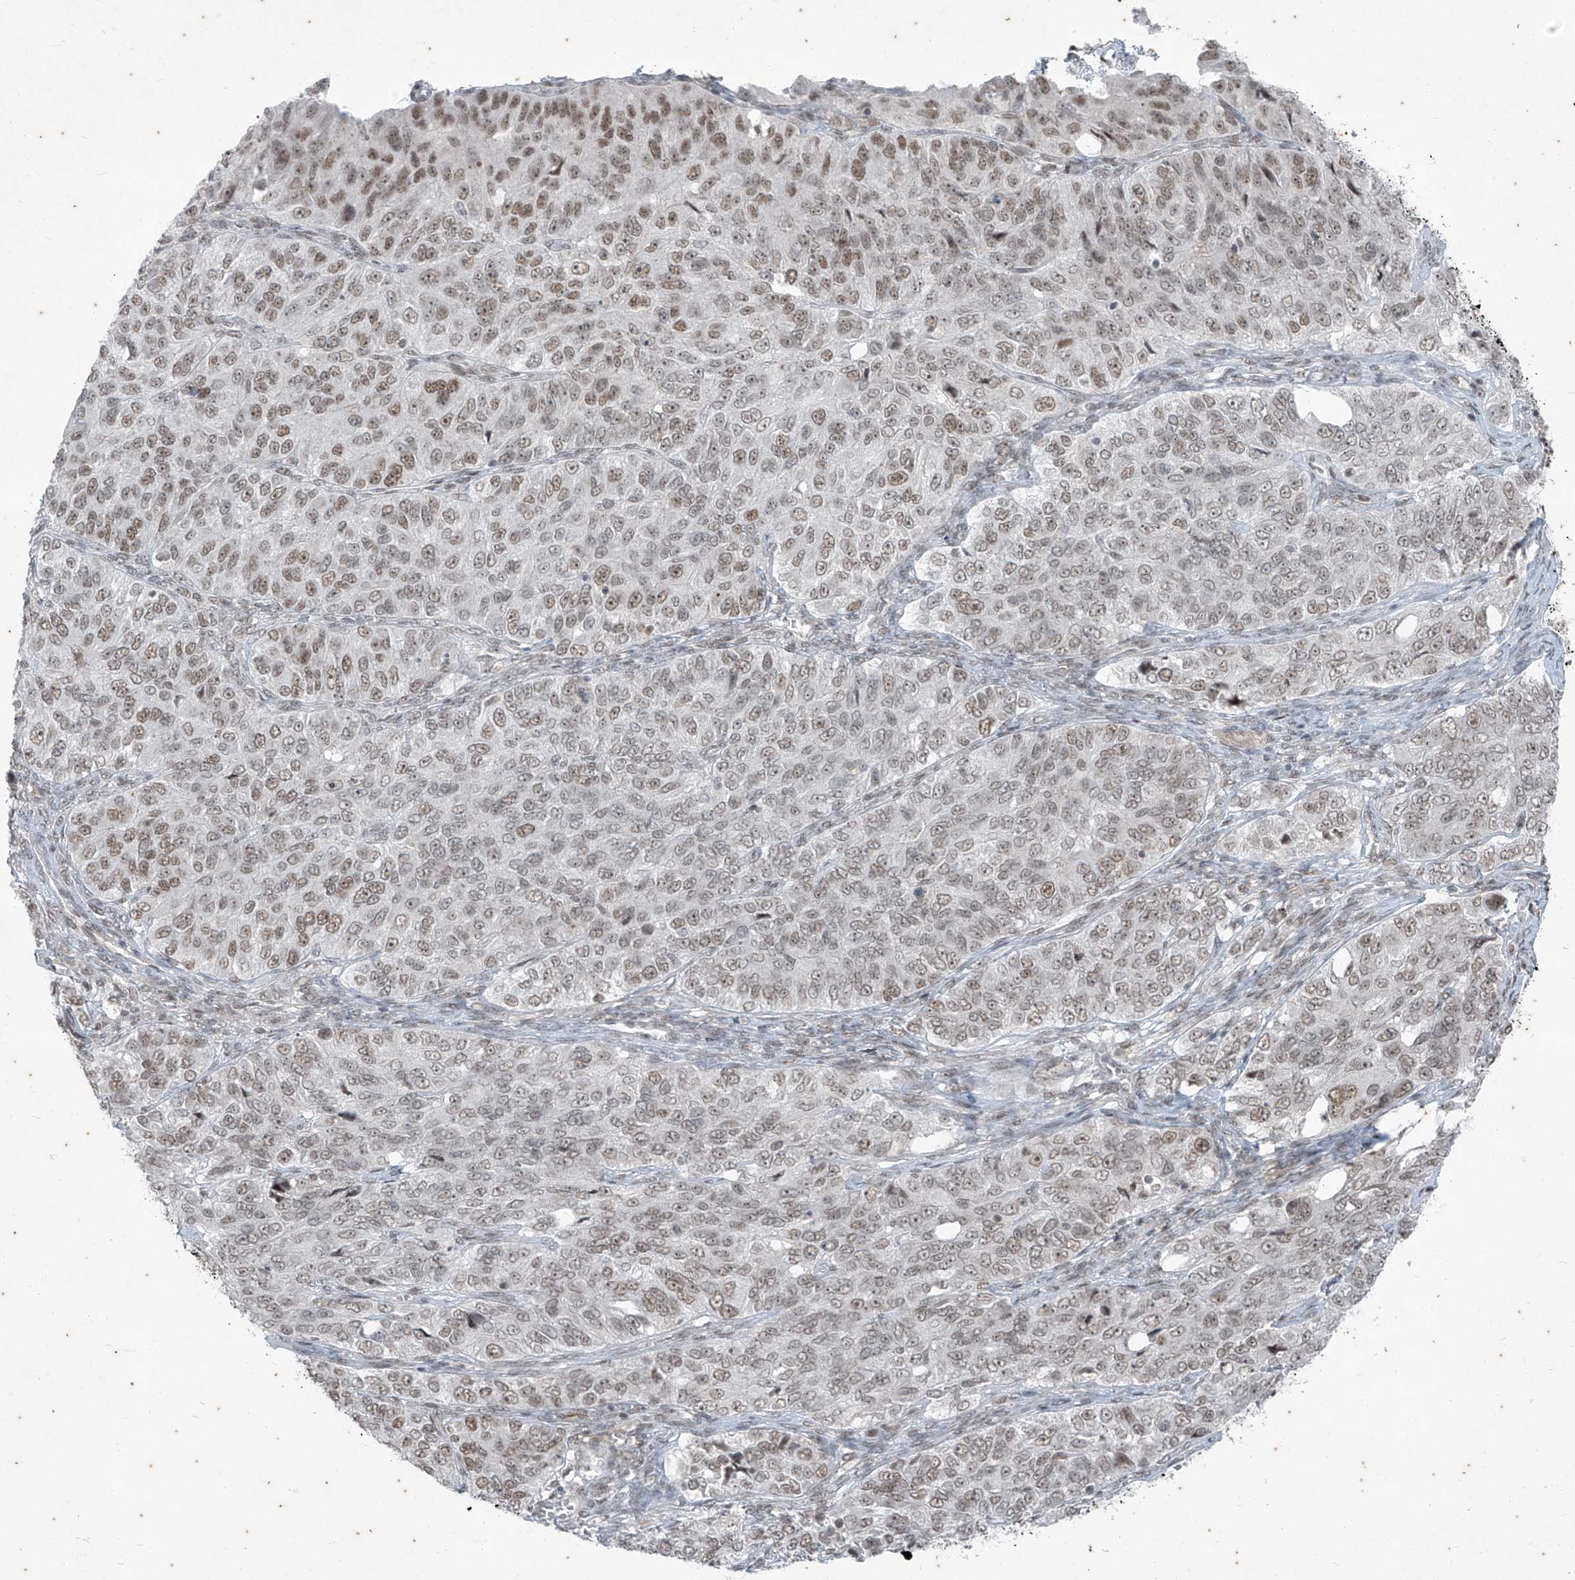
{"staining": {"intensity": "weak", "quantity": ">75%", "location": "nuclear"}, "tissue": "ovarian cancer", "cell_type": "Tumor cells", "image_type": "cancer", "snomed": [{"axis": "morphology", "description": "Carcinoma, endometroid"}, {"axis": "topography", "description": "Ovary"}], "caption": "Protein staining reveals weak nuclear expression in approximately >75% of tumor cells in ovarian cancer (endometroid carcinoma). (DAB (3,3'-diaminobenzidine) IHC with brightfield microscopy, high magnification).", "gene": "ZNF354B", "patient": {"sex": "female", "age": 51}}